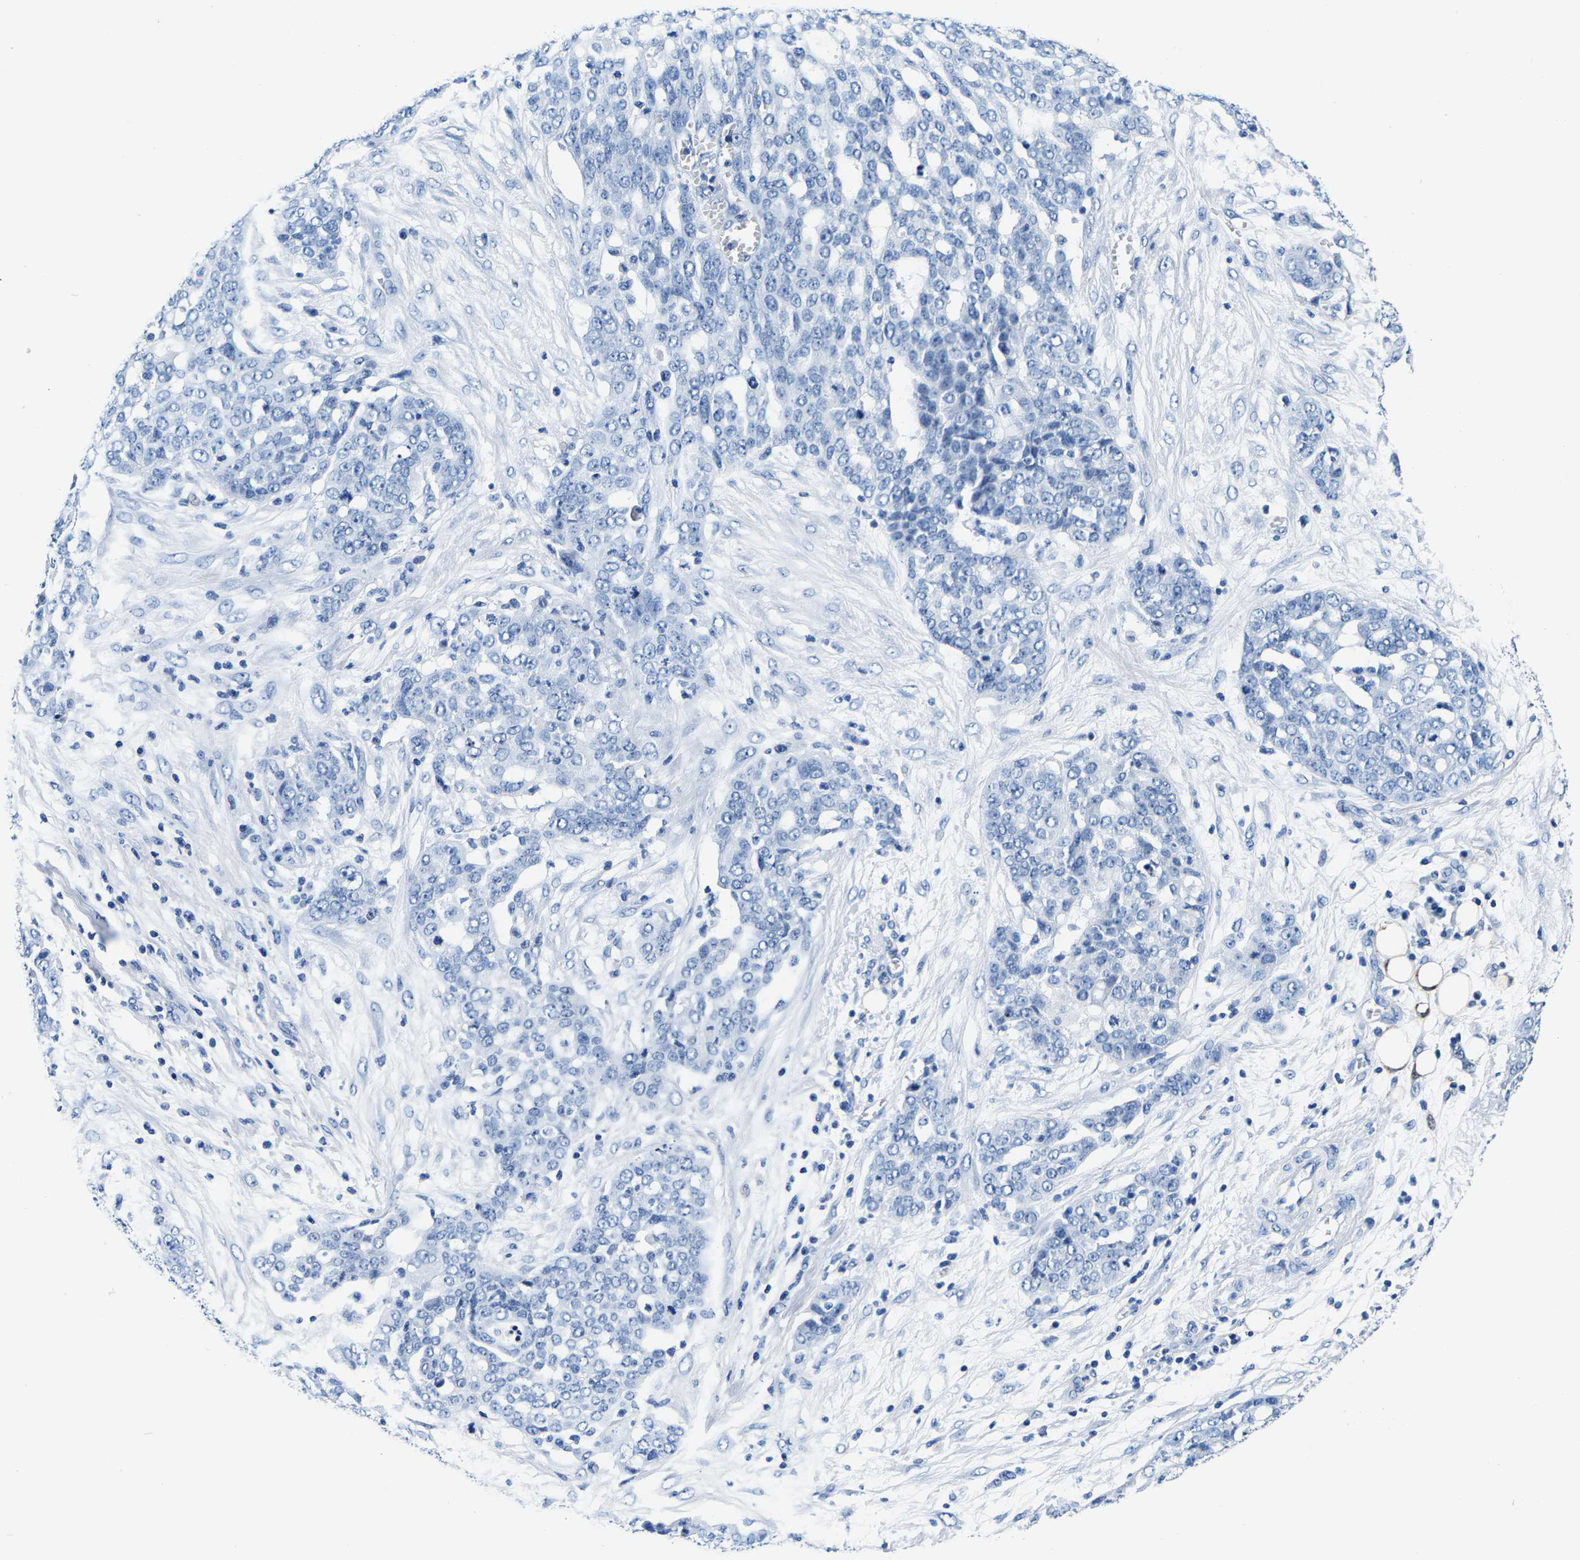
{"staining": {"intensity": "negative", "quantity": "none", "location": "none"}, "tissue": "ovarian cancer", "cell_type": "Tumor cells", "image_type": "cancer", "snomed": [{"axis": "morphology", "description": "Cystadenocarcinoma, serous, NOS"}, {"axis": "topography", "description": "Soft tissue"}, {"axis": "topography", "description": "Ovary"}], "caption": "Ovarian serous cystadenocarcinoma was stained to show a protein in brown. There is no significant expression in tumor cells.", "gene": "ACO1", "patient": {"sex": "female", "age": 57}}